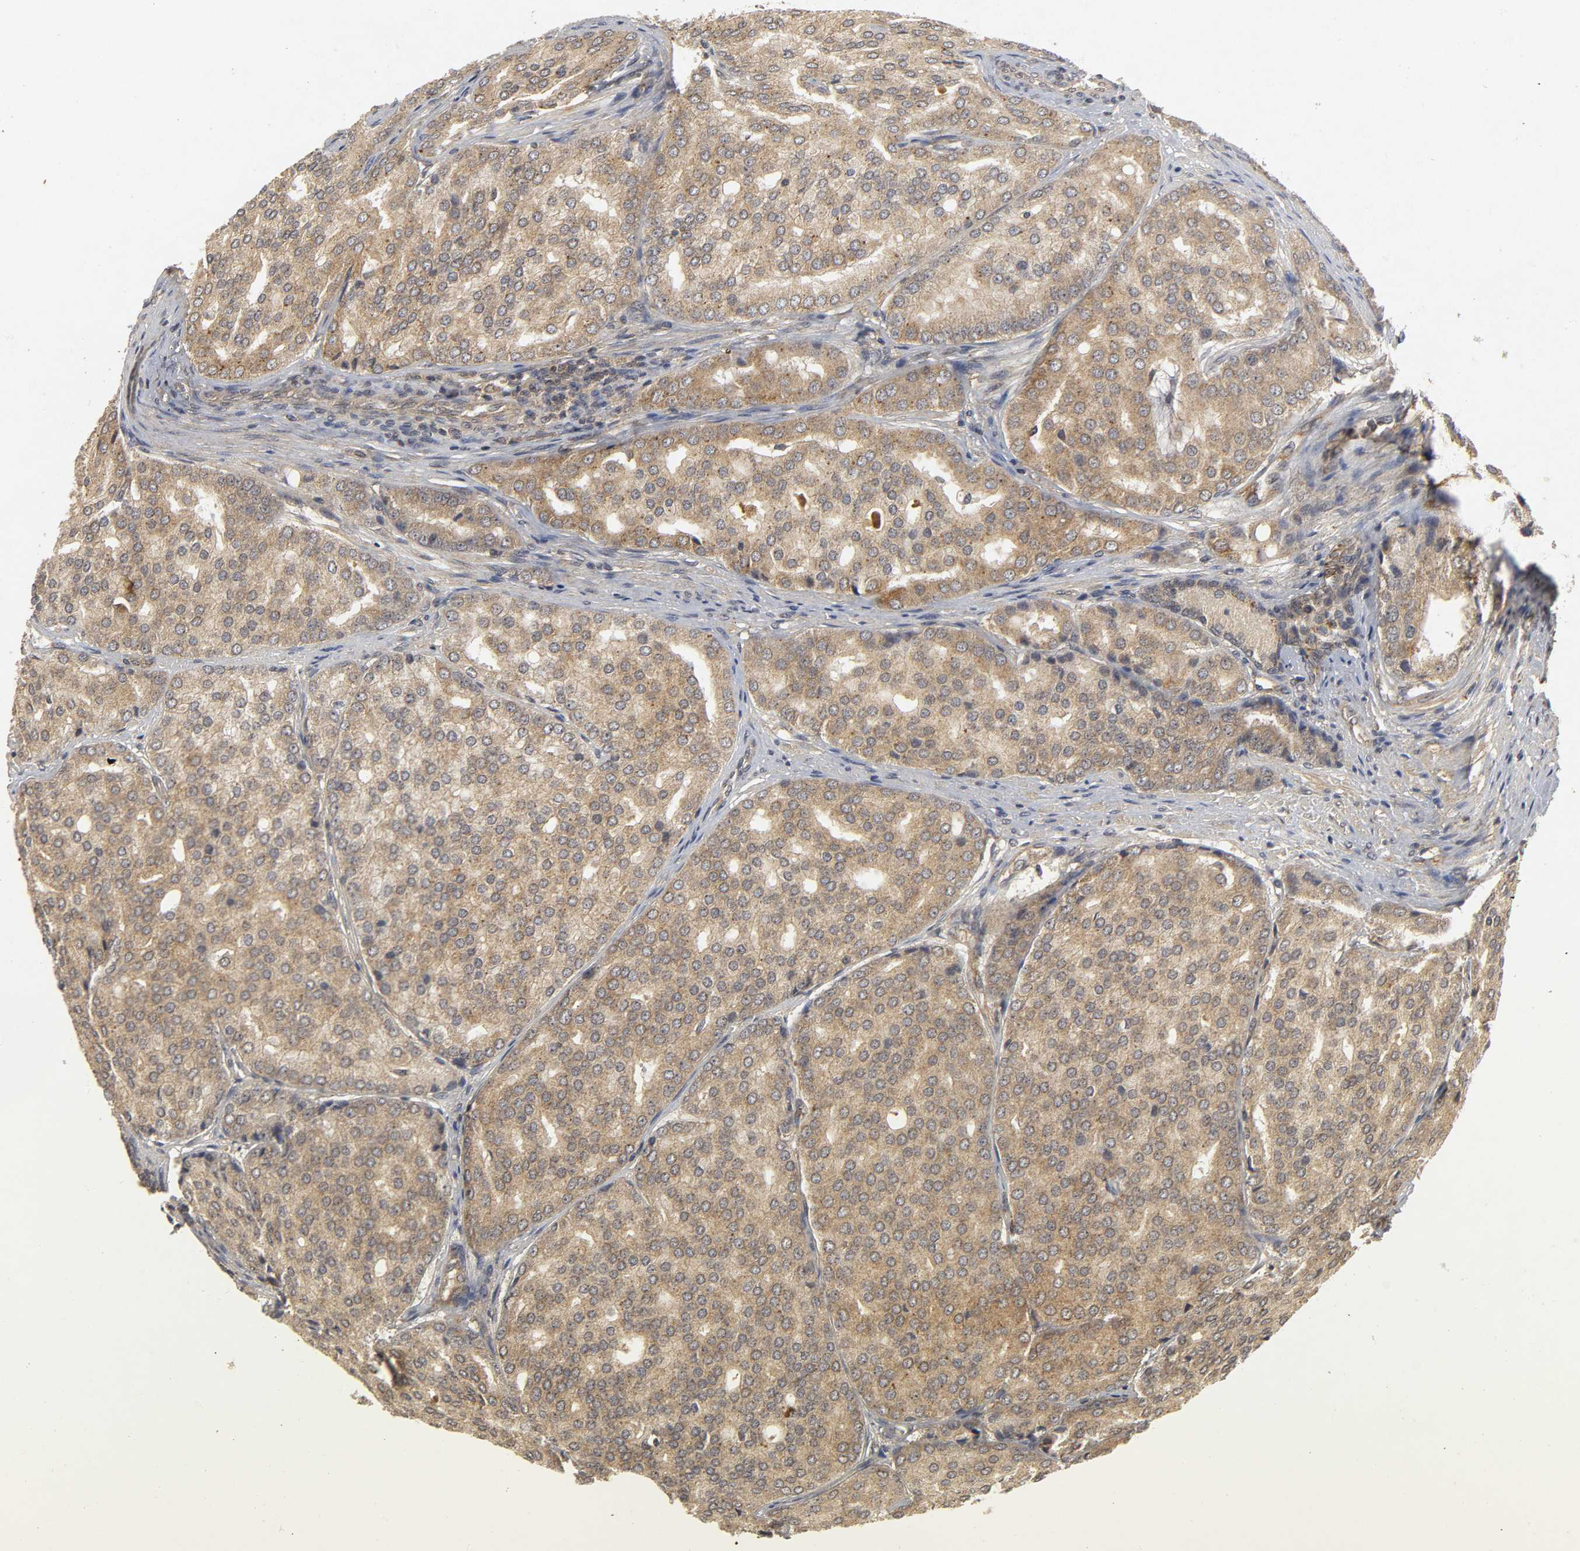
{"staining": {"intensity": "moderate", "quantity": ">75%", "location": "cytoplasmic/membranous"}, "tissue": "prostate cancer", "cell_type": "Tumor cells", "image_type": "cancer", "snomed": [{"axis": "morphology", "description": "Adenocarcinoma, High grade"}, {"axis": "topography", "description": "Prostate"}], "caption": "Prostate cancer stained for a protein displays moderate cytoplasmic/membranous positivity in tumor cells. (Brightfield microscopy of DAB IHC at high magnification).", "gene": "TRAF6", "patient": {"sex": "male", "age": 64}}